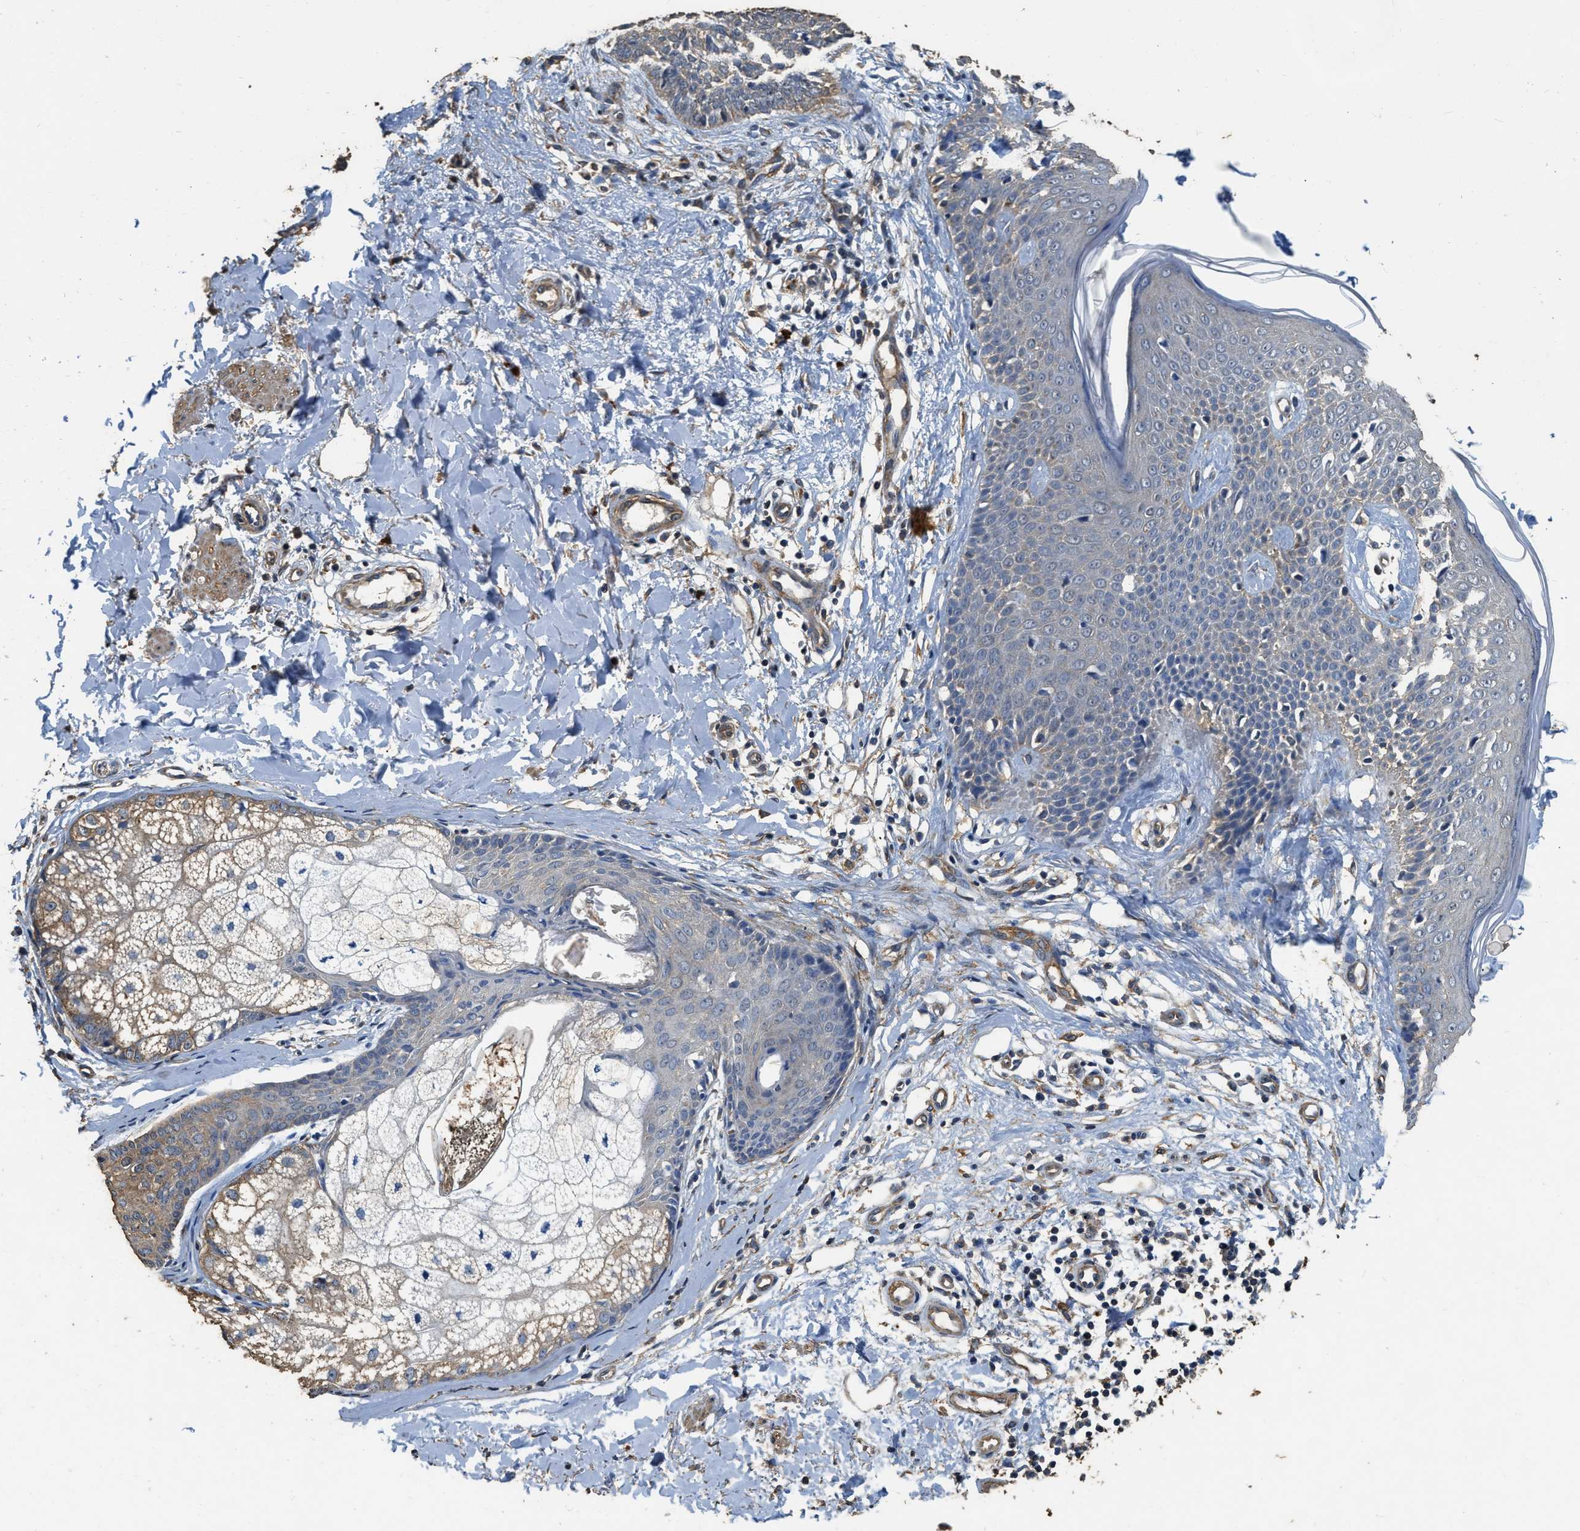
{"staining": {"intensity": "weak", "quantity": "<25%", "location": "cytoplasmic/membranous"}, "tissue": "skin cancer", "cell_type": "Tumor cells", "image_type": "cancer", "snomed": [{"axis": "morphology", "description": "Basal cell carcinoma"}, {"axis": "topography", "description": "Skin"}], "caption": "There is no significant expression in tumor cells of skin cancer (basal cell carcinoma).", "gene": "MIB1", "patient": {"sex": "male", "age": 60}}